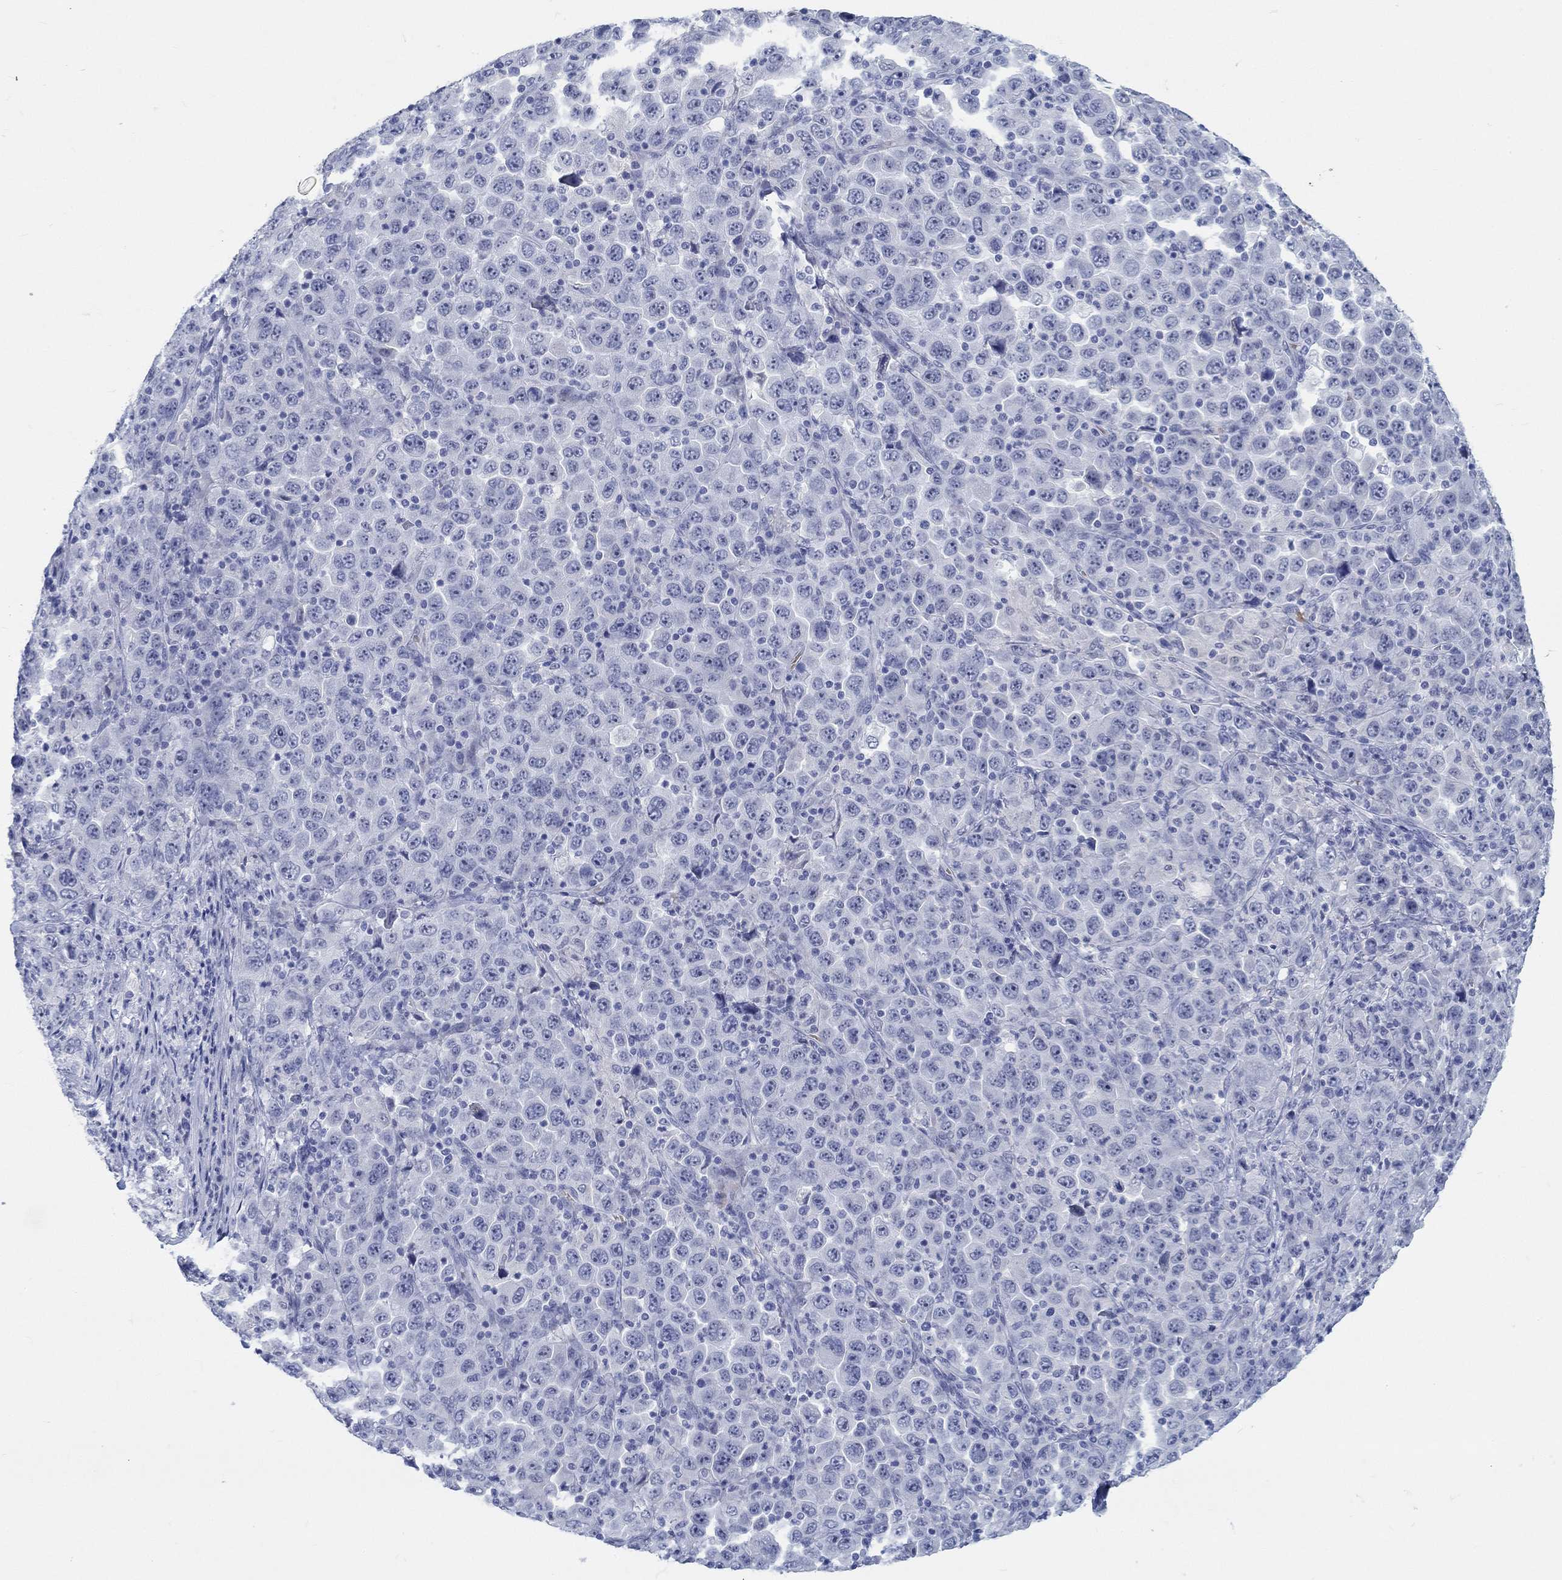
{"staining": {"intensity": "negative", "quantity": "none", "location": "none"}, "tissue": "stomach cancer", "cell_type": "Tumor cells", "image_type": "cancer", "snomed": [{"axis": "morphology", "description": "Normal tissue, NOS"}, {"axis": "morphology", "description": "Adenocarcinoma, NOS"}, {"axis": "topography", "description": "Stomach, upper"}, {"axis": "topography", "description": "Stomach"}], "caption": "DAB immunohistochemical staining of stomach cancer (adenocarcinoma) reveals no significant positivity in tumor cells.", "gene": "GRIA3", "patient": {"sex": "male", "age": 59}}